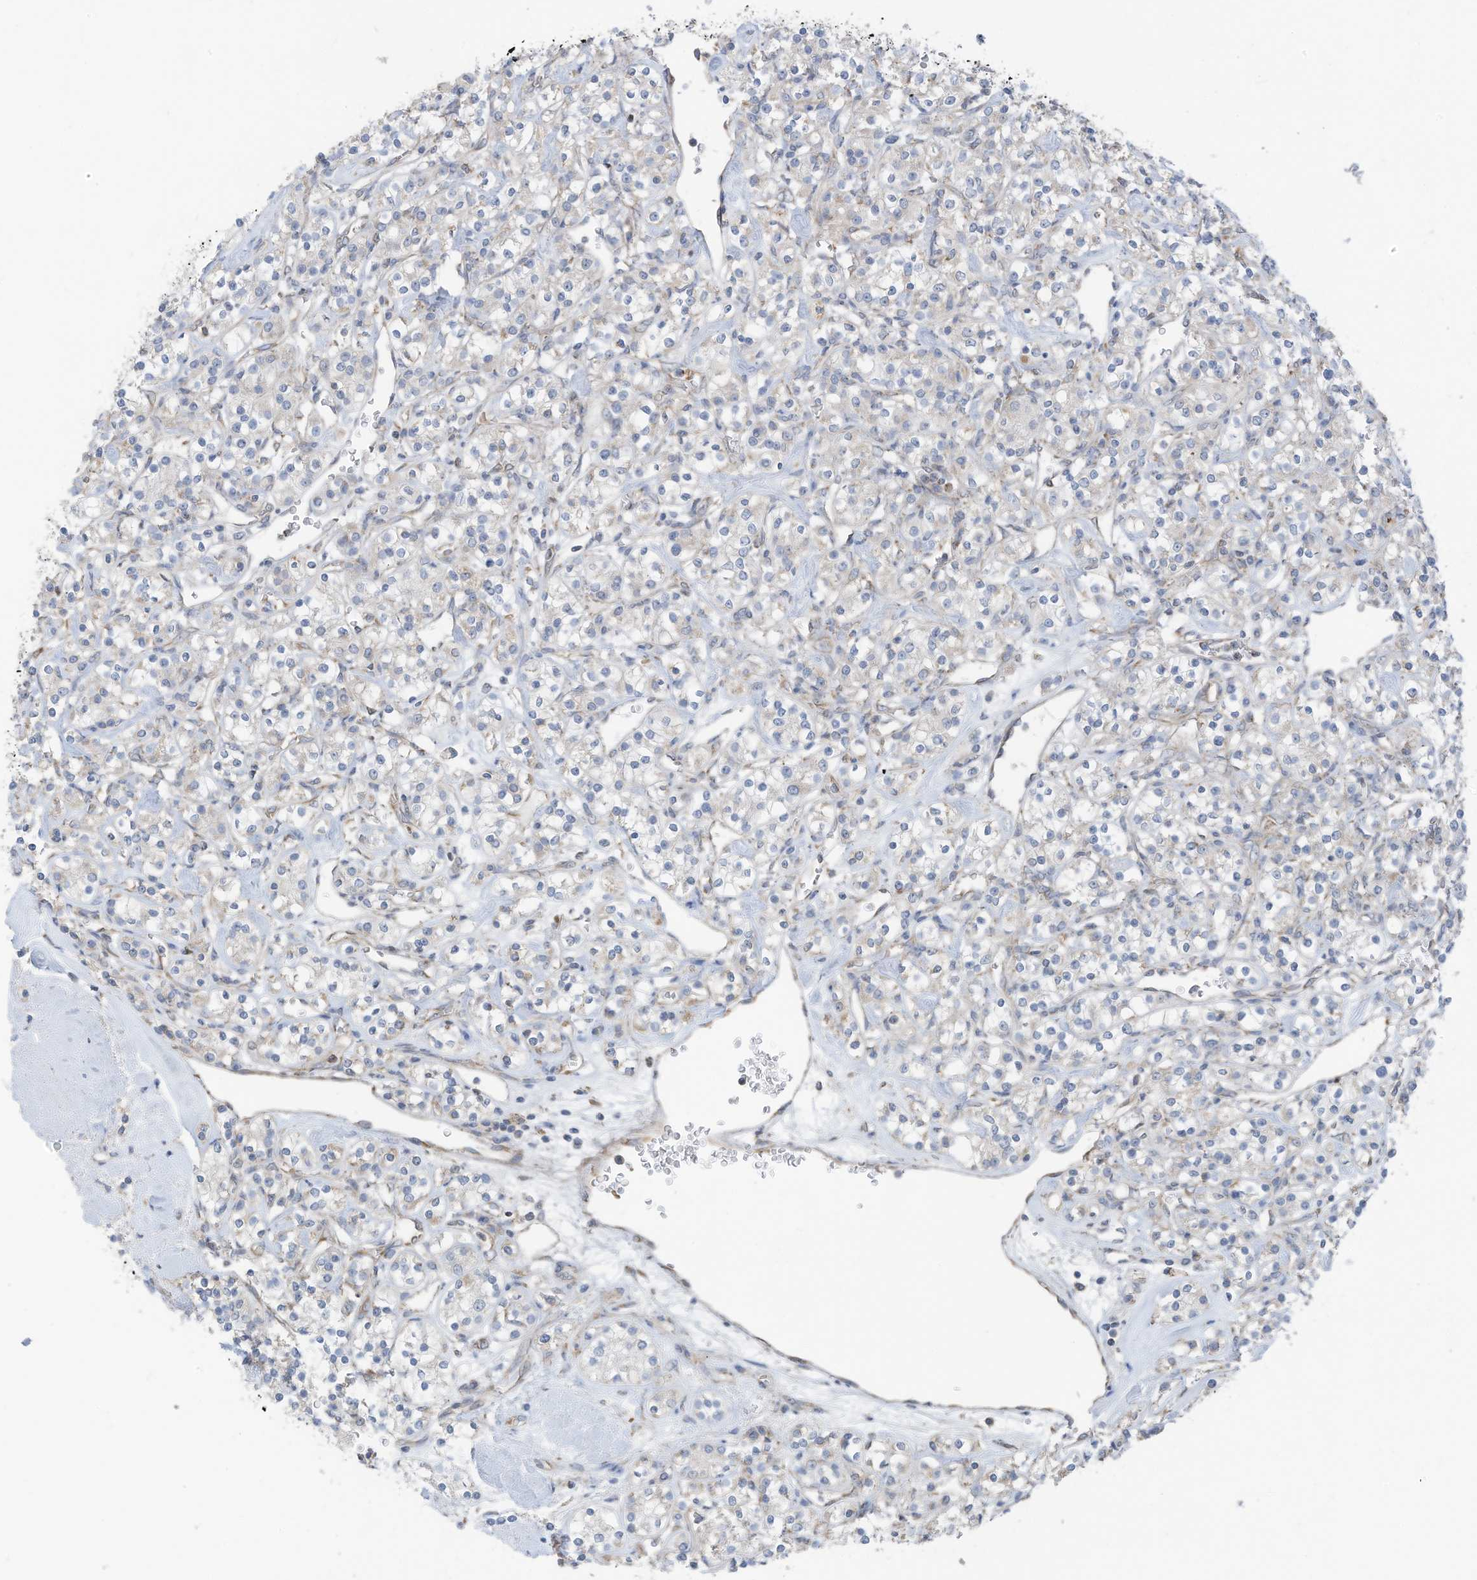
{"staining": {"intensity": "negative", "quantity": "none", "location": "none"}, "tissue": "renal cancer", "cell_type": "Tumor cells", "image_type": "cancer", "snomed": [{"axis": "morphology", "description": "Adenocarcinoma, NOS"}, {"axis": "topography", "description": "Kidney"}], "caption": "Image shows no protein positivity in tumor cells of renal adenocarcinoma tissue. The staining is performed using DAB (3,3'-diaminobenzidine) brown chromogen with nuclei counter-stained in using hematoxylin.", "gene": "EOMES", "patient": {"sex": "male", "age": 77}}